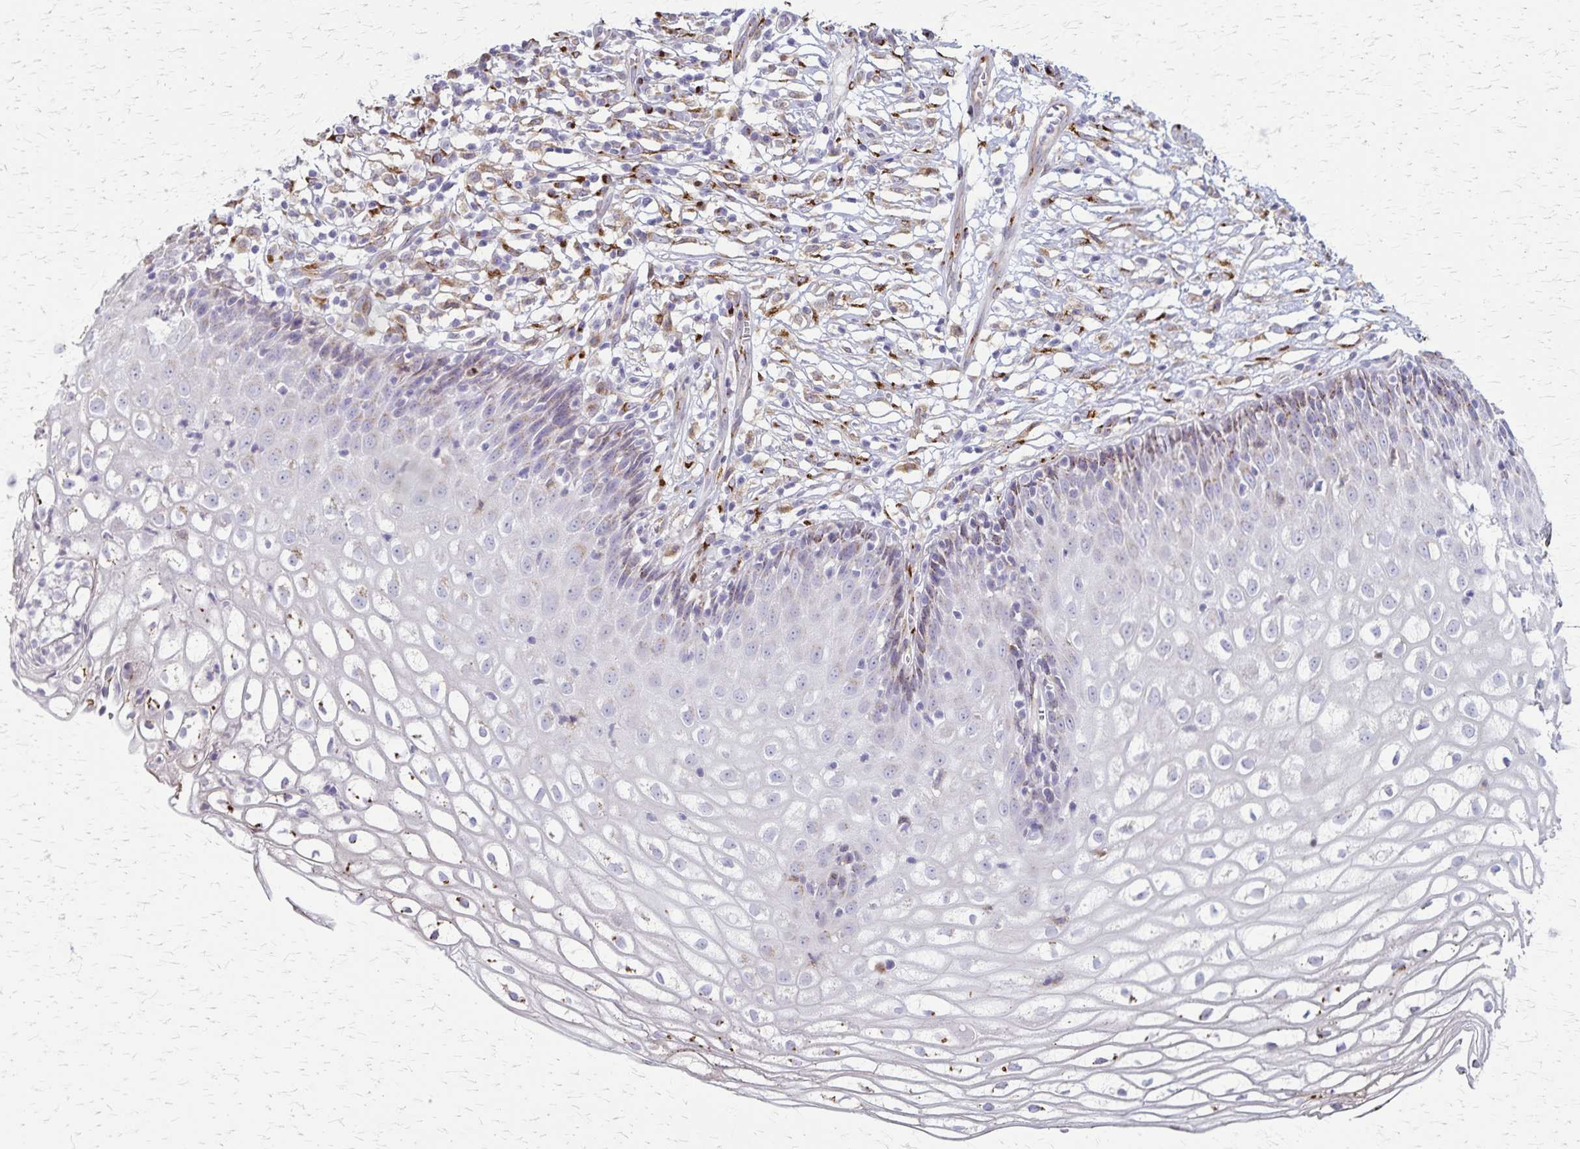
{"staining": {"intensity": "strong", "quantity": ">75%", "location": "cytoplasmic/membranous"}, "tissue": "cervix", "cell_type": "Glandular cells", "image_type": "normal", "snomed": [{"axis": "morphology", "description": "Normal tissue, NOS"}, {"axis": "topography", "description": "Cervix"}], "caption": "High-power microscopy captured an immunohistochemistry (IHC) photomicrograph of benign cervix, revealing strong cytoplasmic/membranous positivity in about >75% of glandular cells. (brown staining indicates protein expression, while blue staining denotes nuclei).", "gene": "MCFD2", "patient": {"sex": "female", "age": 36}}